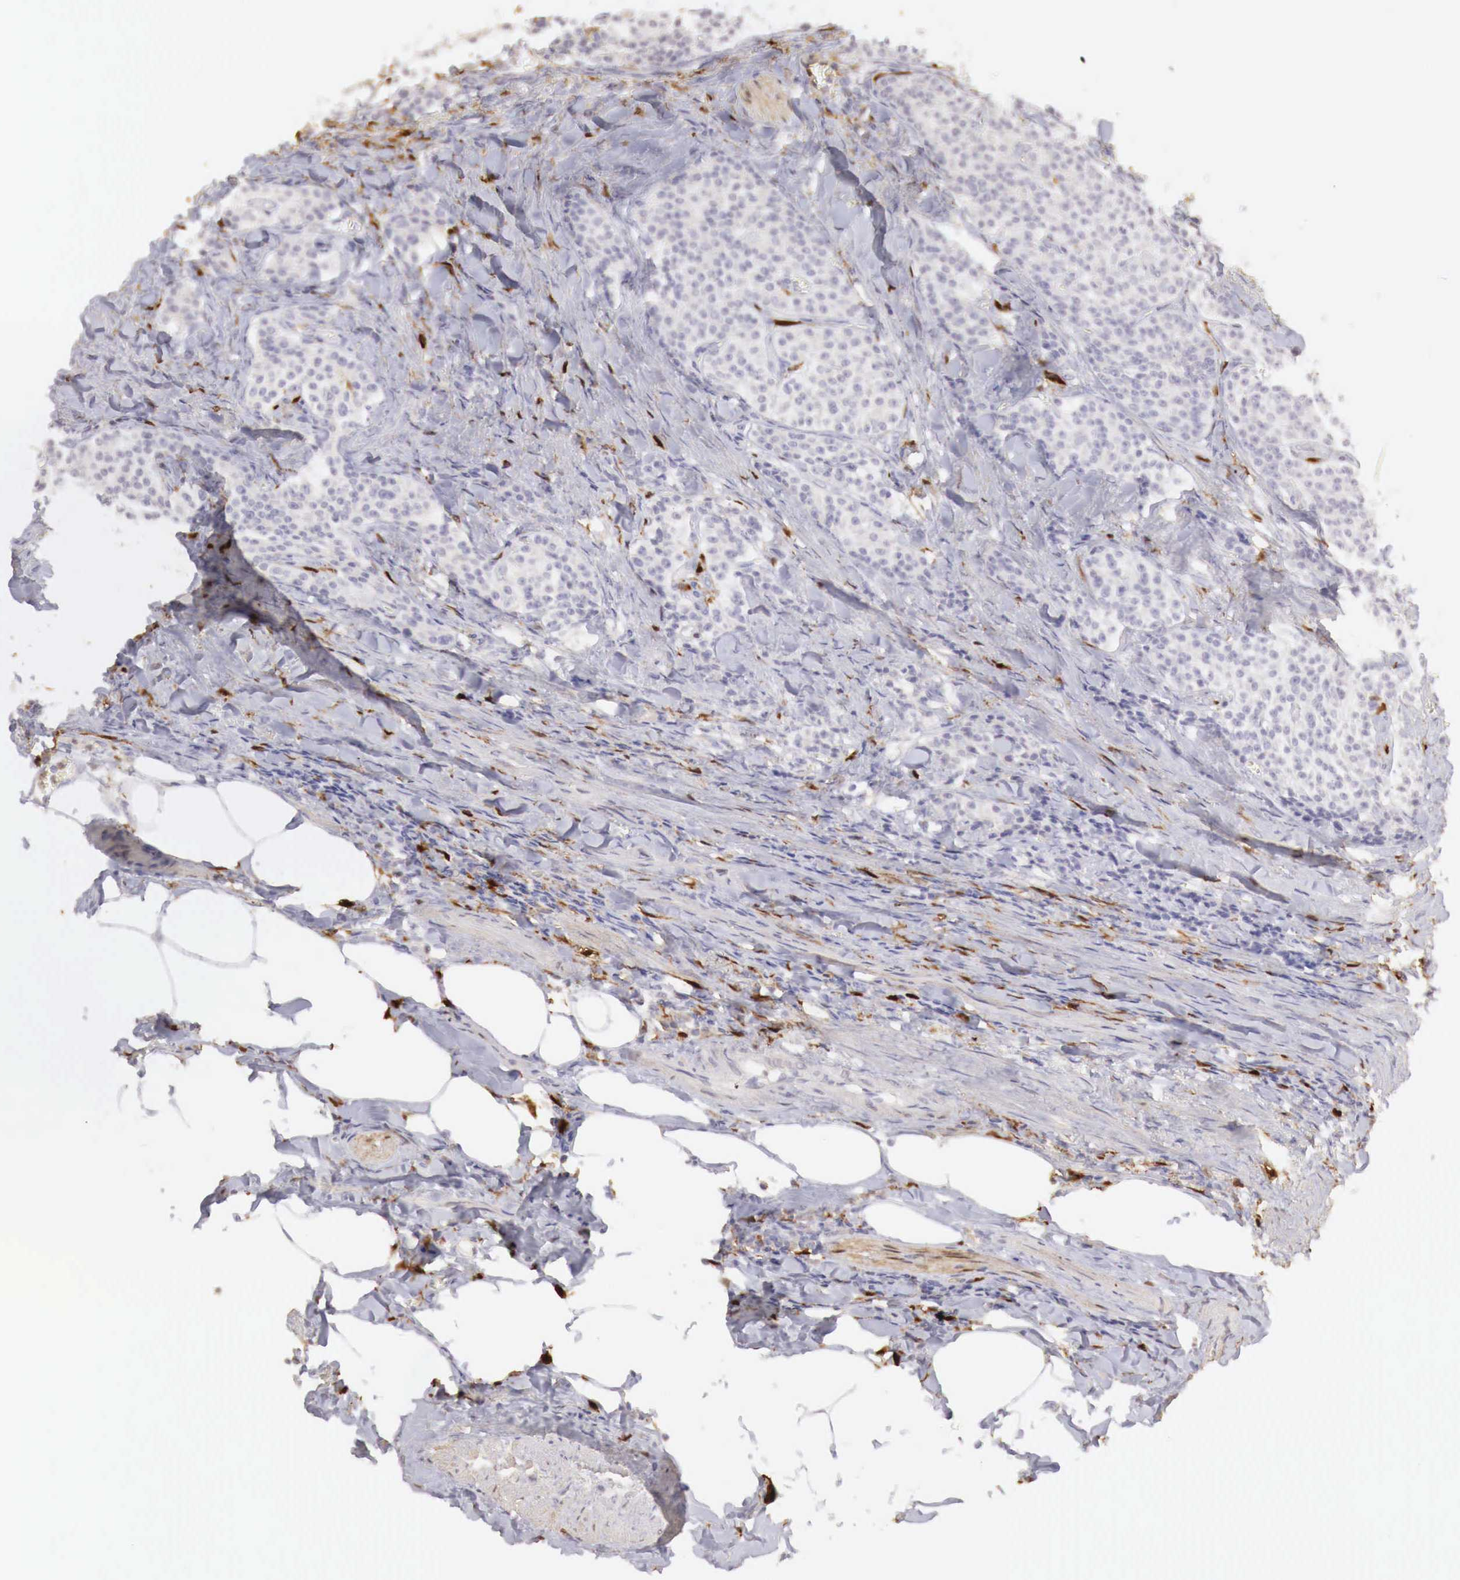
{"staining": {"intensity": "negative", "quantity": "none", "location": "none"}, "tissue": "carcinoid", "cell_type": "Tumor cells", "image_type": "cancer", "snomed": [{"axis": "morphology", "description": "Carcinoid, malignant, NOS"}, {"axis": "topography", "description": "Stomach"}], "caption": "Immunohistochemistry (IHC) of human carcinoid (malignant) shows no positivity in tumor cells.", "gene": "RENBP", "patient": {"sex": "female", "age": 76}}